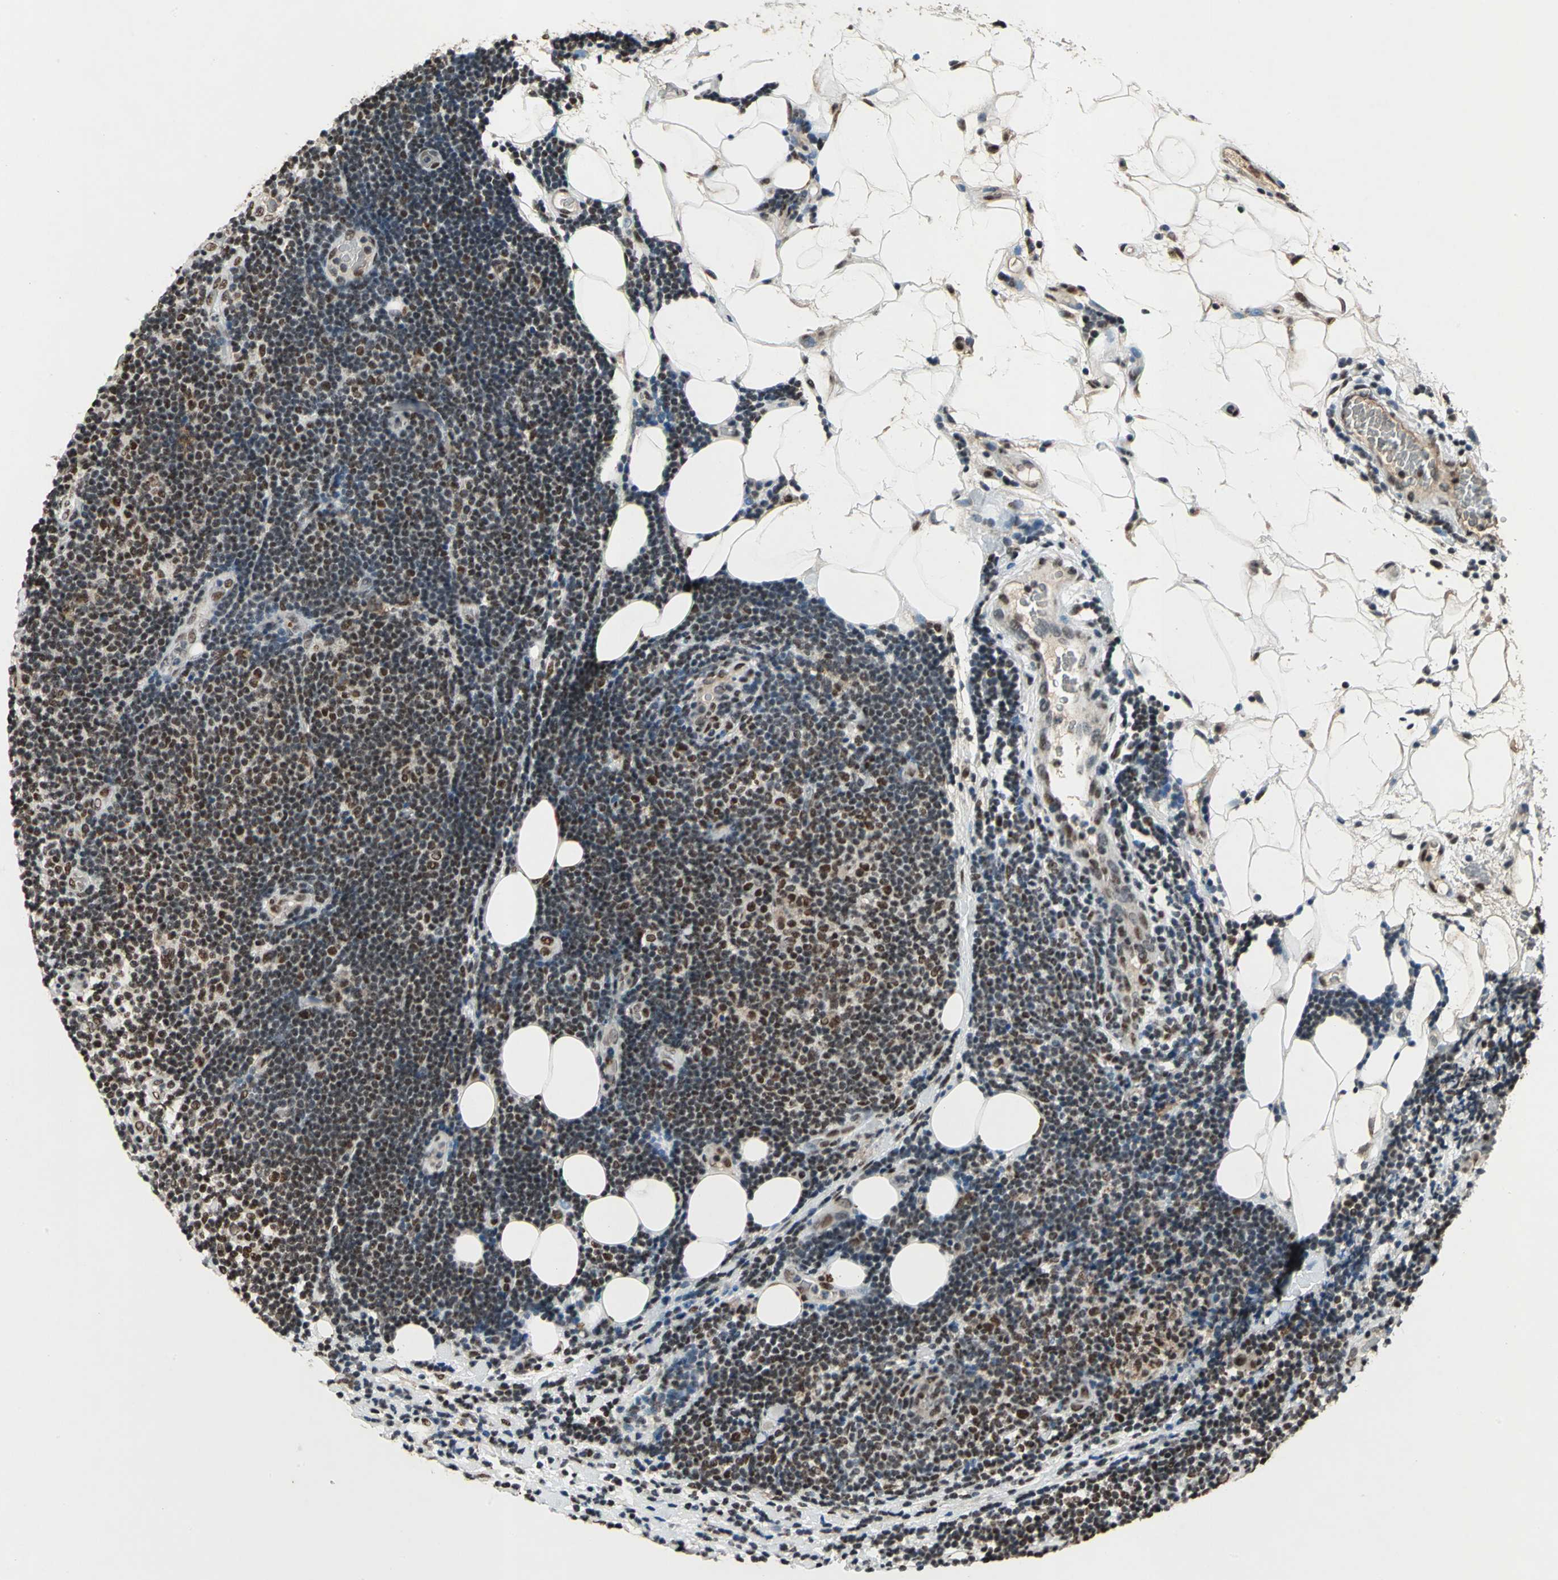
{"staining": {"intensity": "strong", "quantity": ">75%", "location": "nuclear"}, "tissue": "lymphoma", "cell_type": "Tumor cells", "image_type": "cancer", "snomed": [{"axis": "morphology", "description": "Malignant lymphoma, non-Hodgkin's type, Low grade"}, {"axis": "topography", "description": "Lymph node"}], "caption": "Lymphoma stained for a protein displays strong nuclear positivity in tumor cells. Using DAB (brown) and hematoxylin (blue) stains, captured at high magnification using brightfield microscopy.", "gene": "MTA2", "patient": {"sex": "male", "age": 83}}